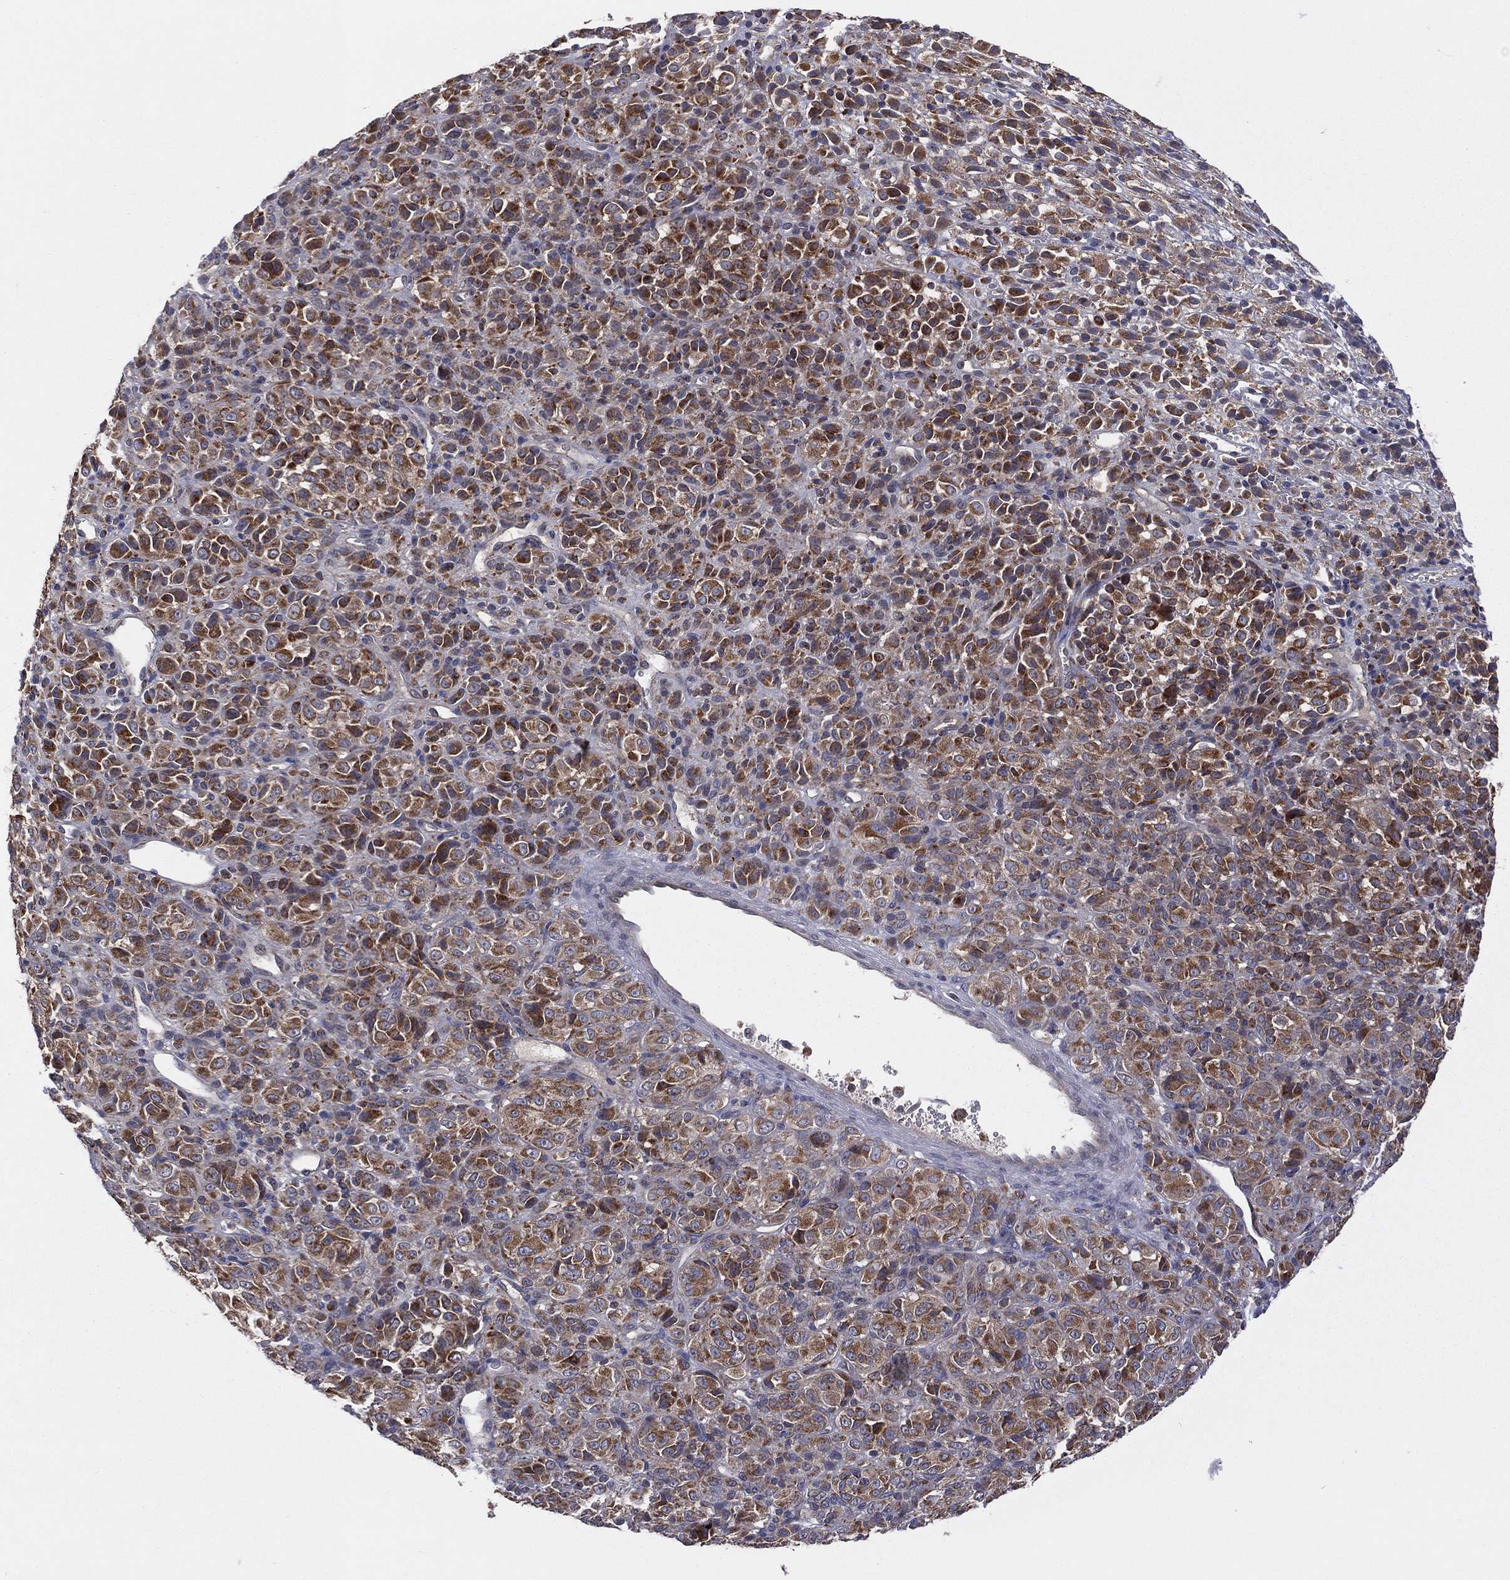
{"staining": {"intensity": "strong", "quantity": "25%-75%", "location": "cytoplasmic/membranous"}, "tissue": "melanoma", "cell_type": "Tumor cells", "image_type": "cancer", "snomed": [{"axis": "morphology", "description": "Malignant melanoma, Metastatic site"}, {"axis": "topography", "description": "Brain"}], "caption": "Melanoma stained with a protein marker exhibits strong staining in tumor cells.", "gene": "STARD3", "patient": {"sex": "female", "age": 56}}